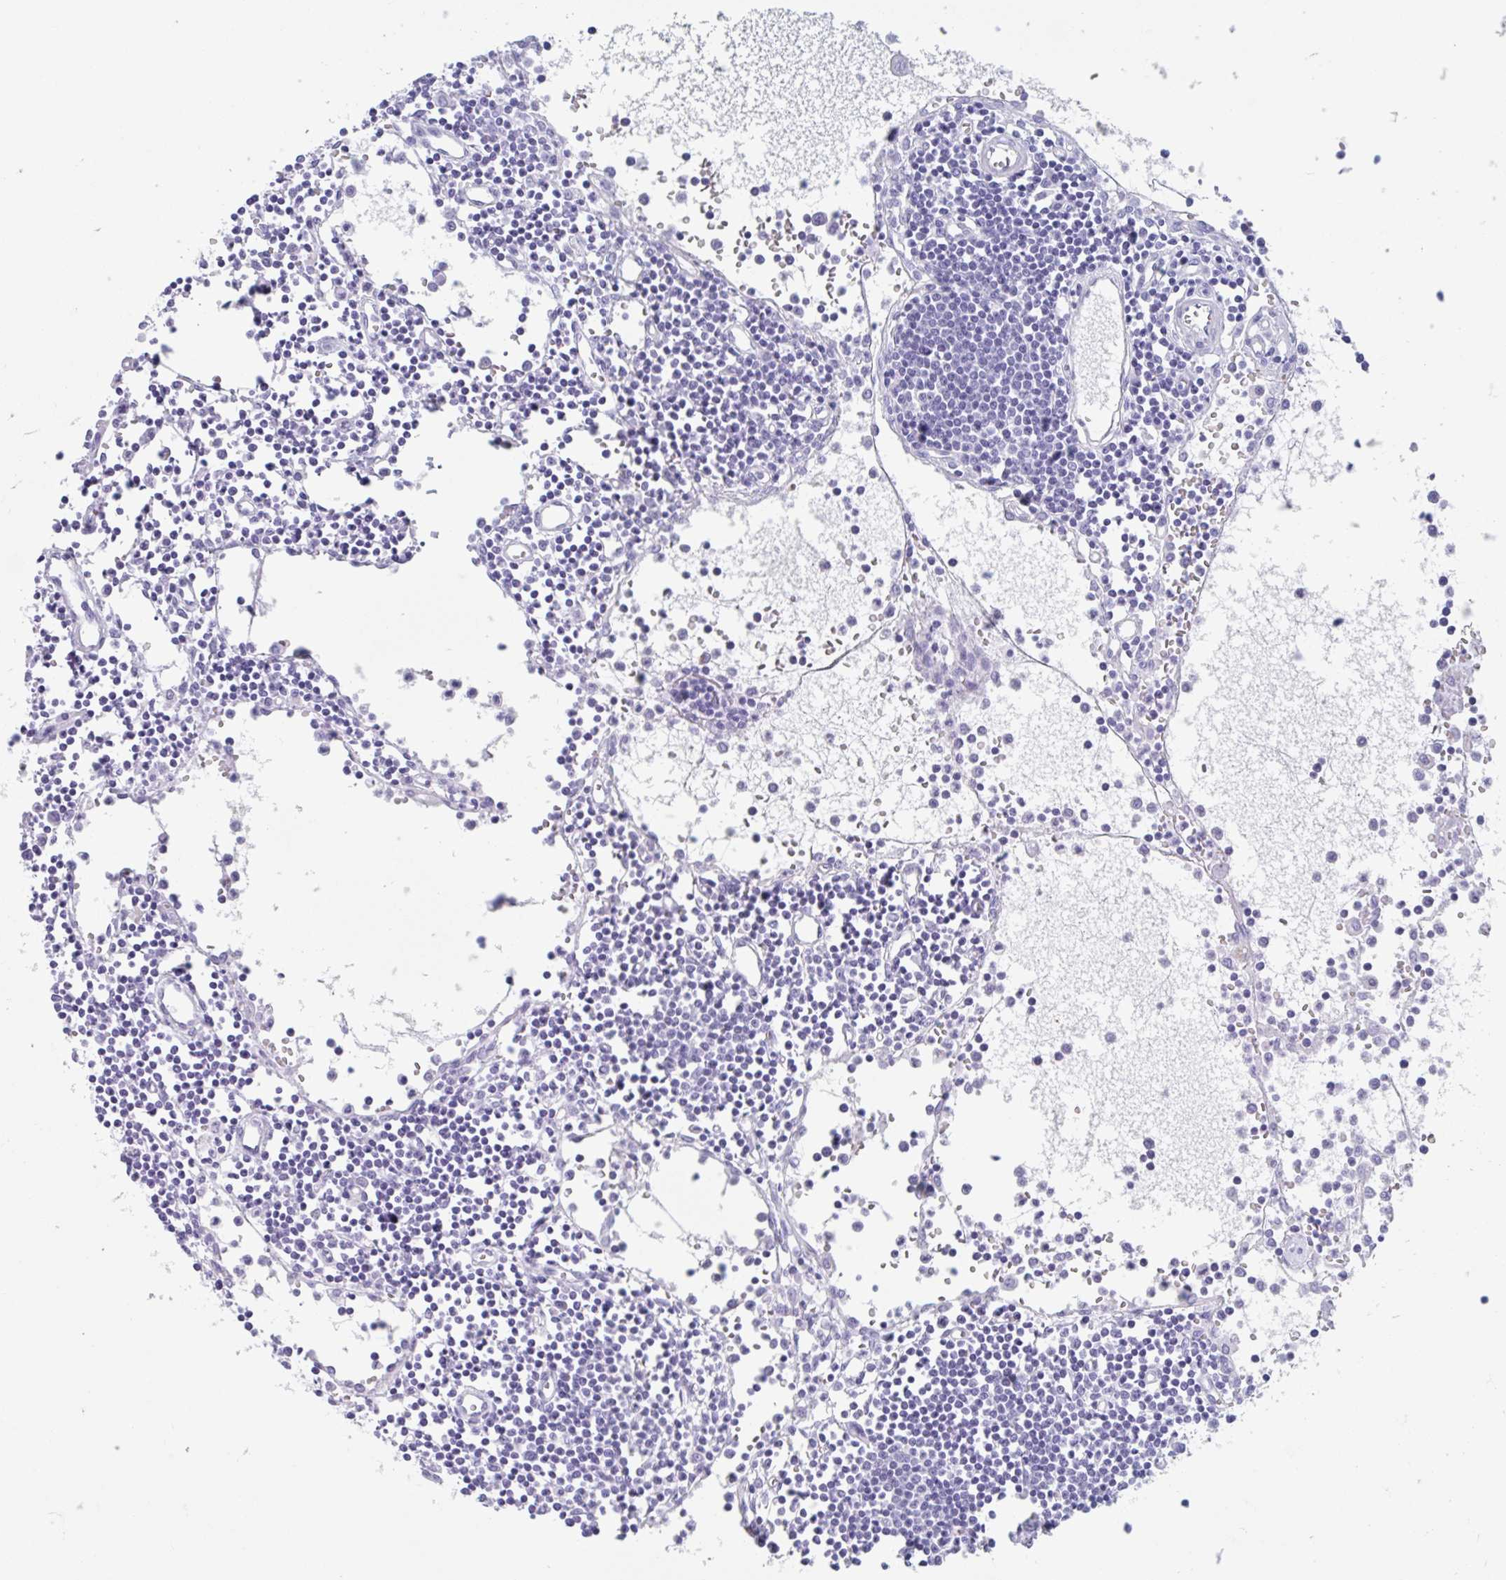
{"staining": {"intensity": "negative", "quantity": "none", "location": "none"}, "tissue": "lymph node", "cell_type": "Germinal center cells", "image_type": "normal", "snomed": [{"axis": "morphology", "description": "Normal tissue, NOS"}, {"axis": "topography", "description": "Lymph node"}], "caption": "Human lymph node stained for a protein using immunohistochemistry displays no expression in germinal center cells.", "gene": "CPTP", "patient": {"sex": "male", "age": 66}}